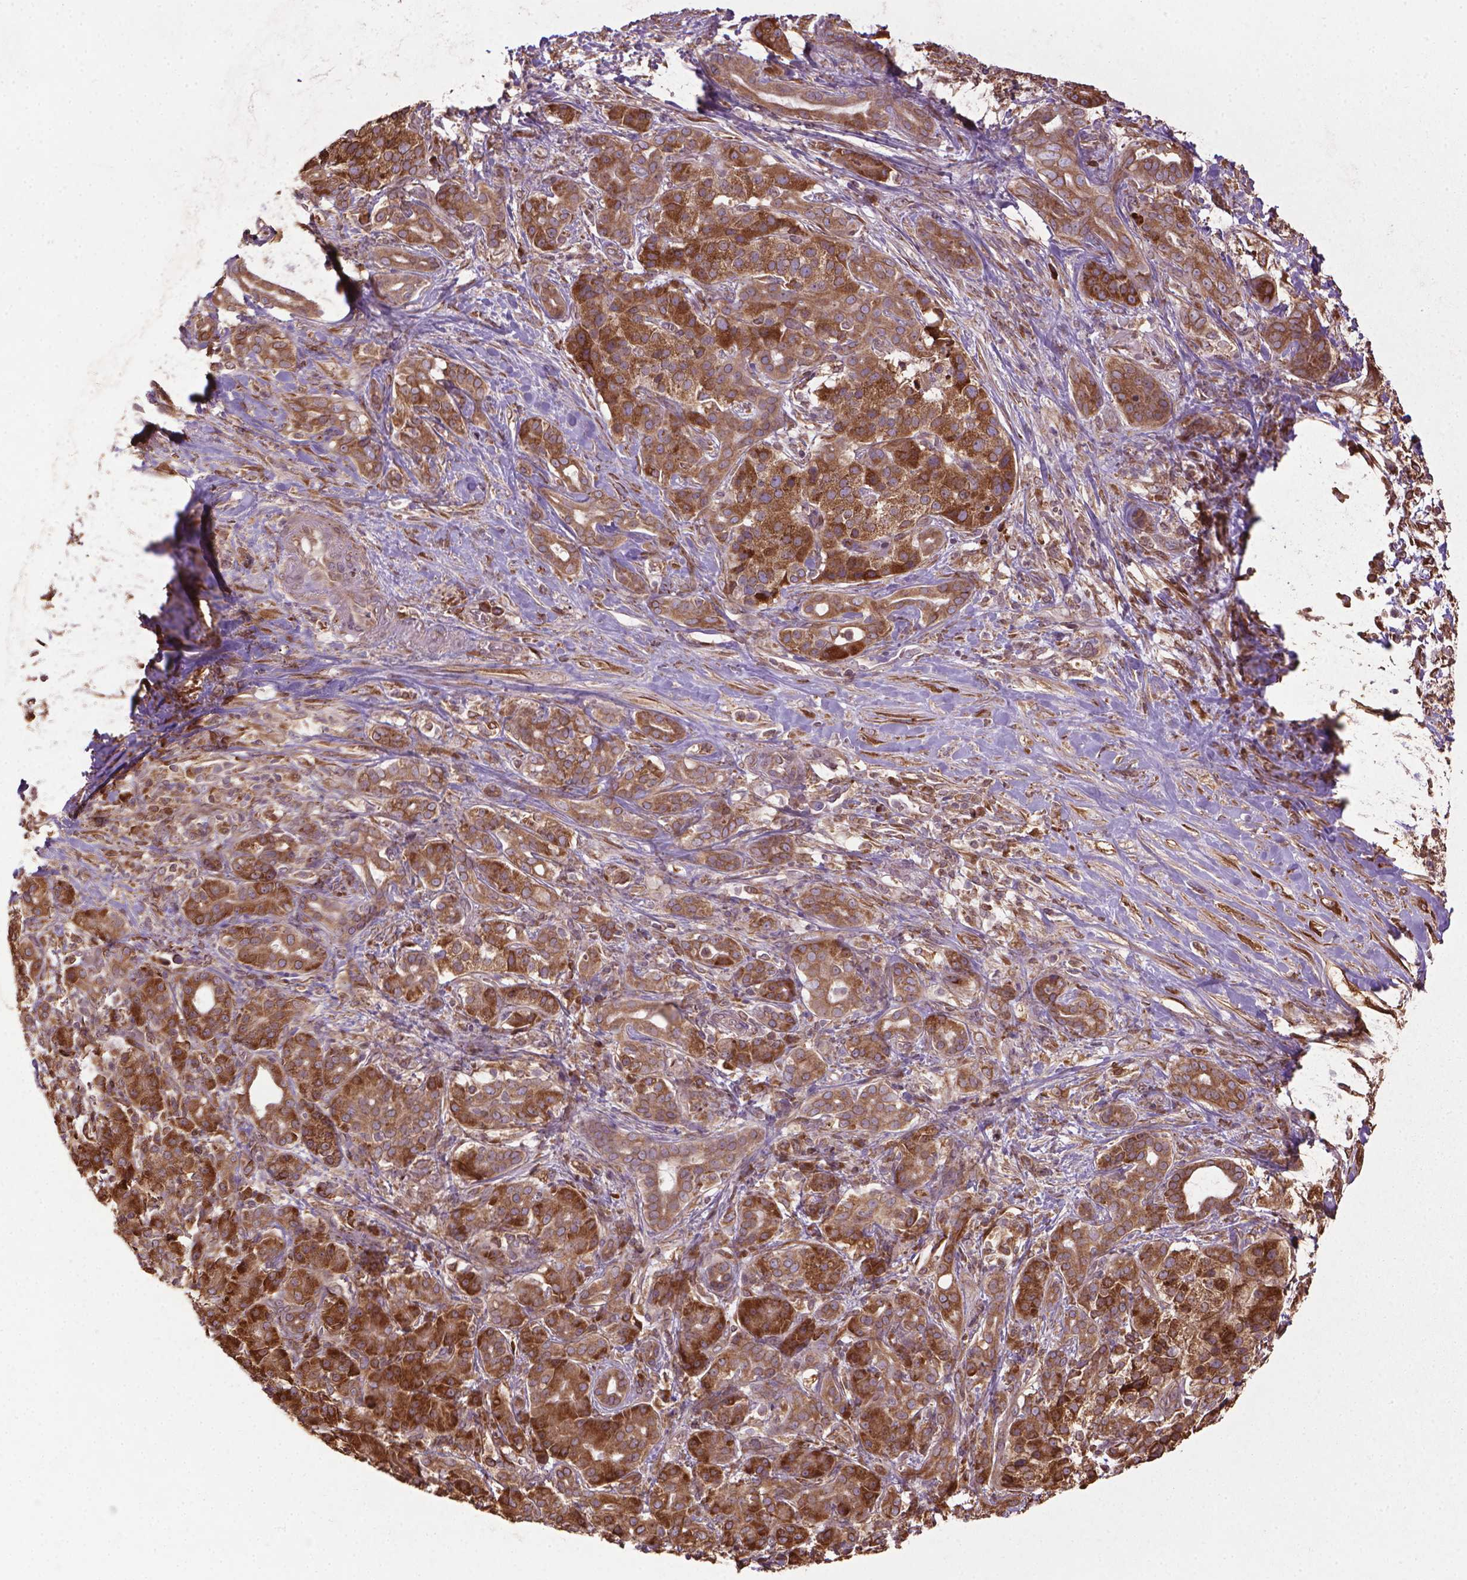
{"staining": {"intensity": "strong", "quantity": ">75%", "location": "cytoplasmic/membranous"}, "tissue": "pancreatic cancer", "cell_type": "Tumor cells", "image_type": "cancer", "snomed": [{"axis": "morphology", "description": "Normal tissue, NOS"}, {"axis": "morphology", "description": "Inflammation, NOS"}, {"axis": "morphology", "description": "Adenocarcinoma, NOS"}, {"axis": "topography", "description": "Pancreas"}], "caption": "IHC histopathology image of neoplastic tissue: pancreatic cancer stained using immunohistochemistry displays high levels of strong protein expression localized specifically in the cytoplasmic/membranous of tumor cells, appearing as a cytoplasmic/membranous brown color.", "gene": "GAS1", "patient": {"sex": "male", "age": 57}}